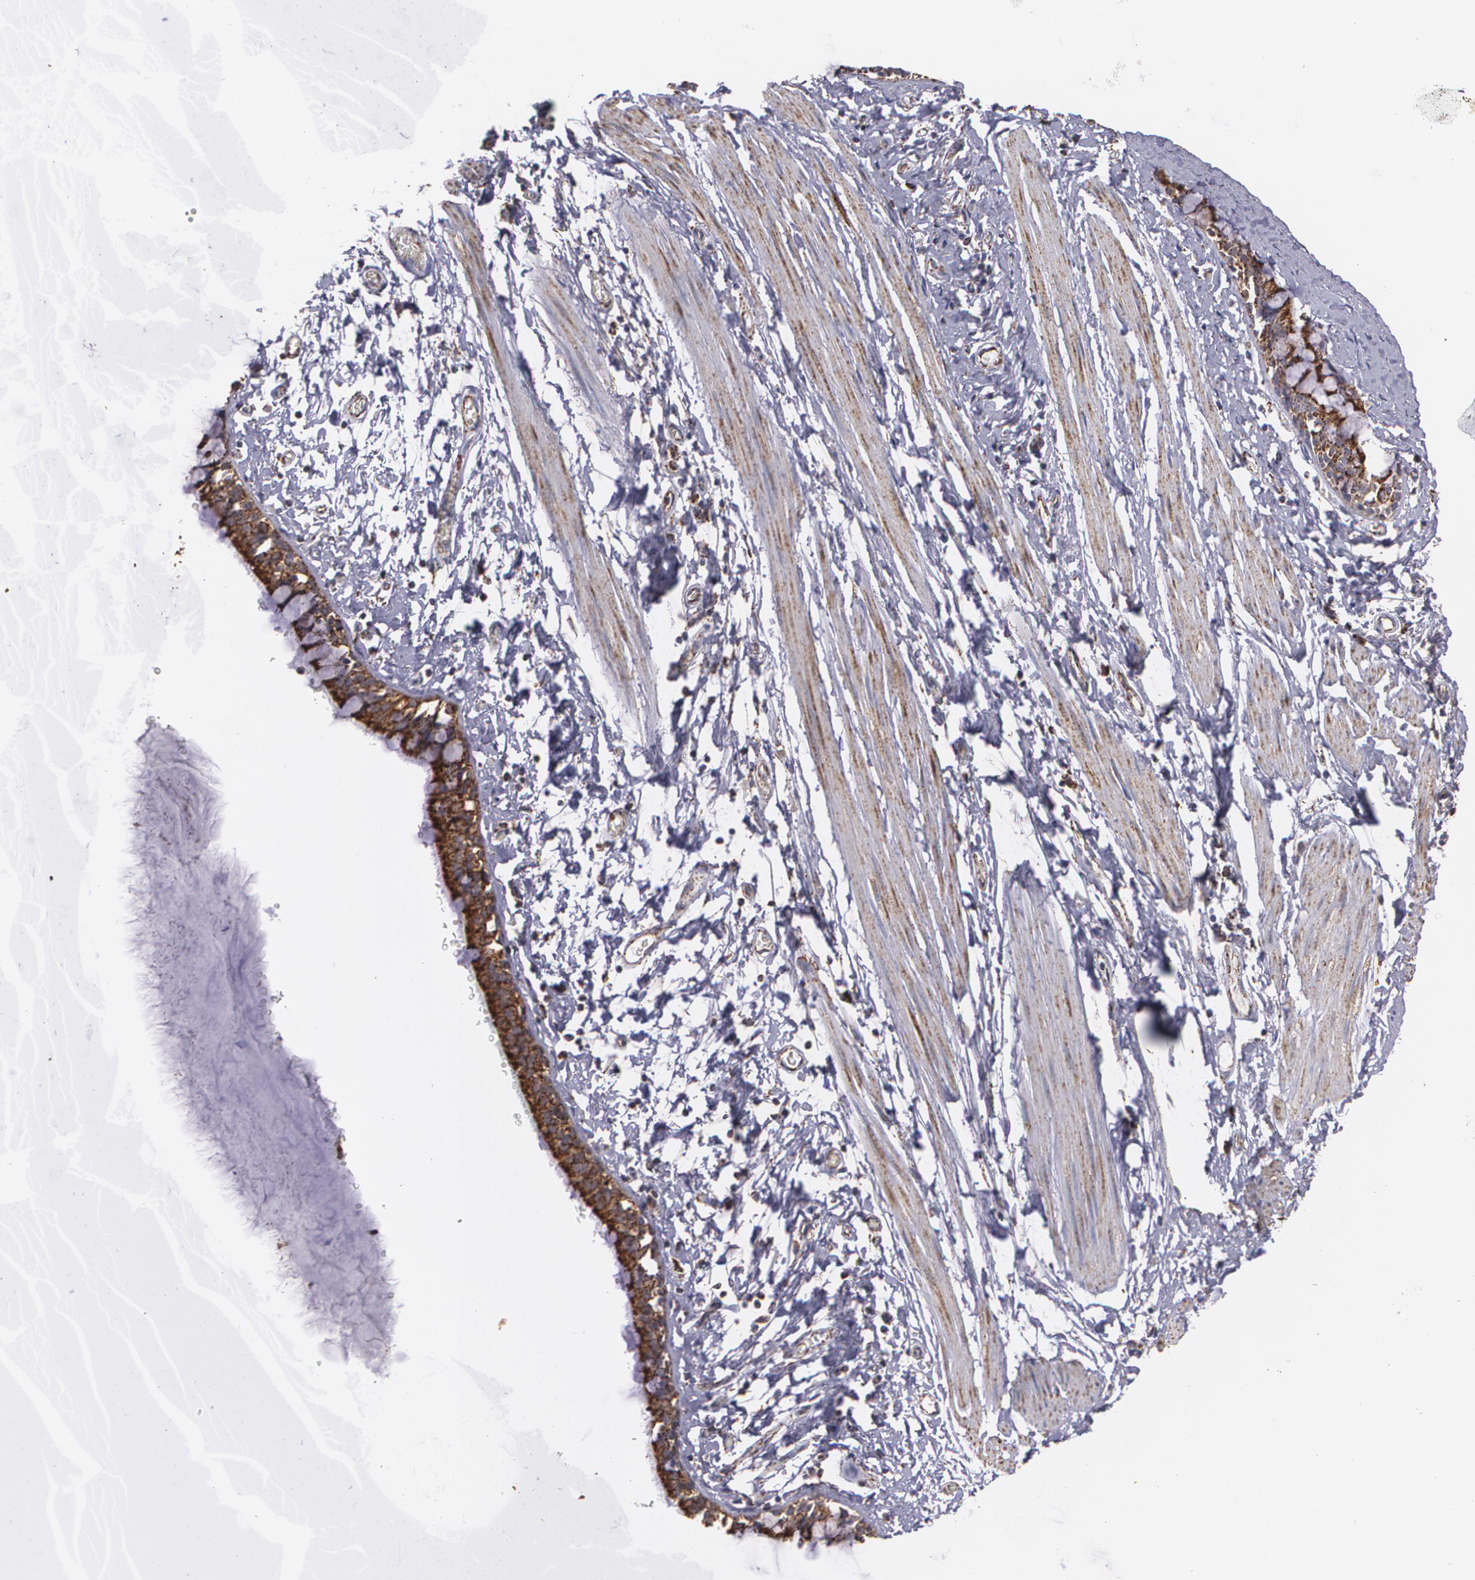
{"staining": {"intensity": "strong", "quantity": ">75%", "location": "cytoplasmic/membranous"}, "tissue": "bronchus", "cell_type": "Respiratory epithelial cells", "image_type": "normal", "snomed": [{"axis": "morphology", "description": "Normal tissue, NOS"}, {"axis": "topography", "description": "Lymph node of abdomen"}, {"axis": "topography", "description": "Lymph node of pelvis"}], "caption": "Brown immunohistochemical staining in benign human bronchus reveals strong cytoplasmic/membranous expression in approximately >75% of respiratory epithelial cells. Using DAB (brown) and hematoxylin (blue) stains, captured at high magnification using brightfield microscopy.", "gene": "HSPD1", "patient": {"sex": "female", "age": 65}}